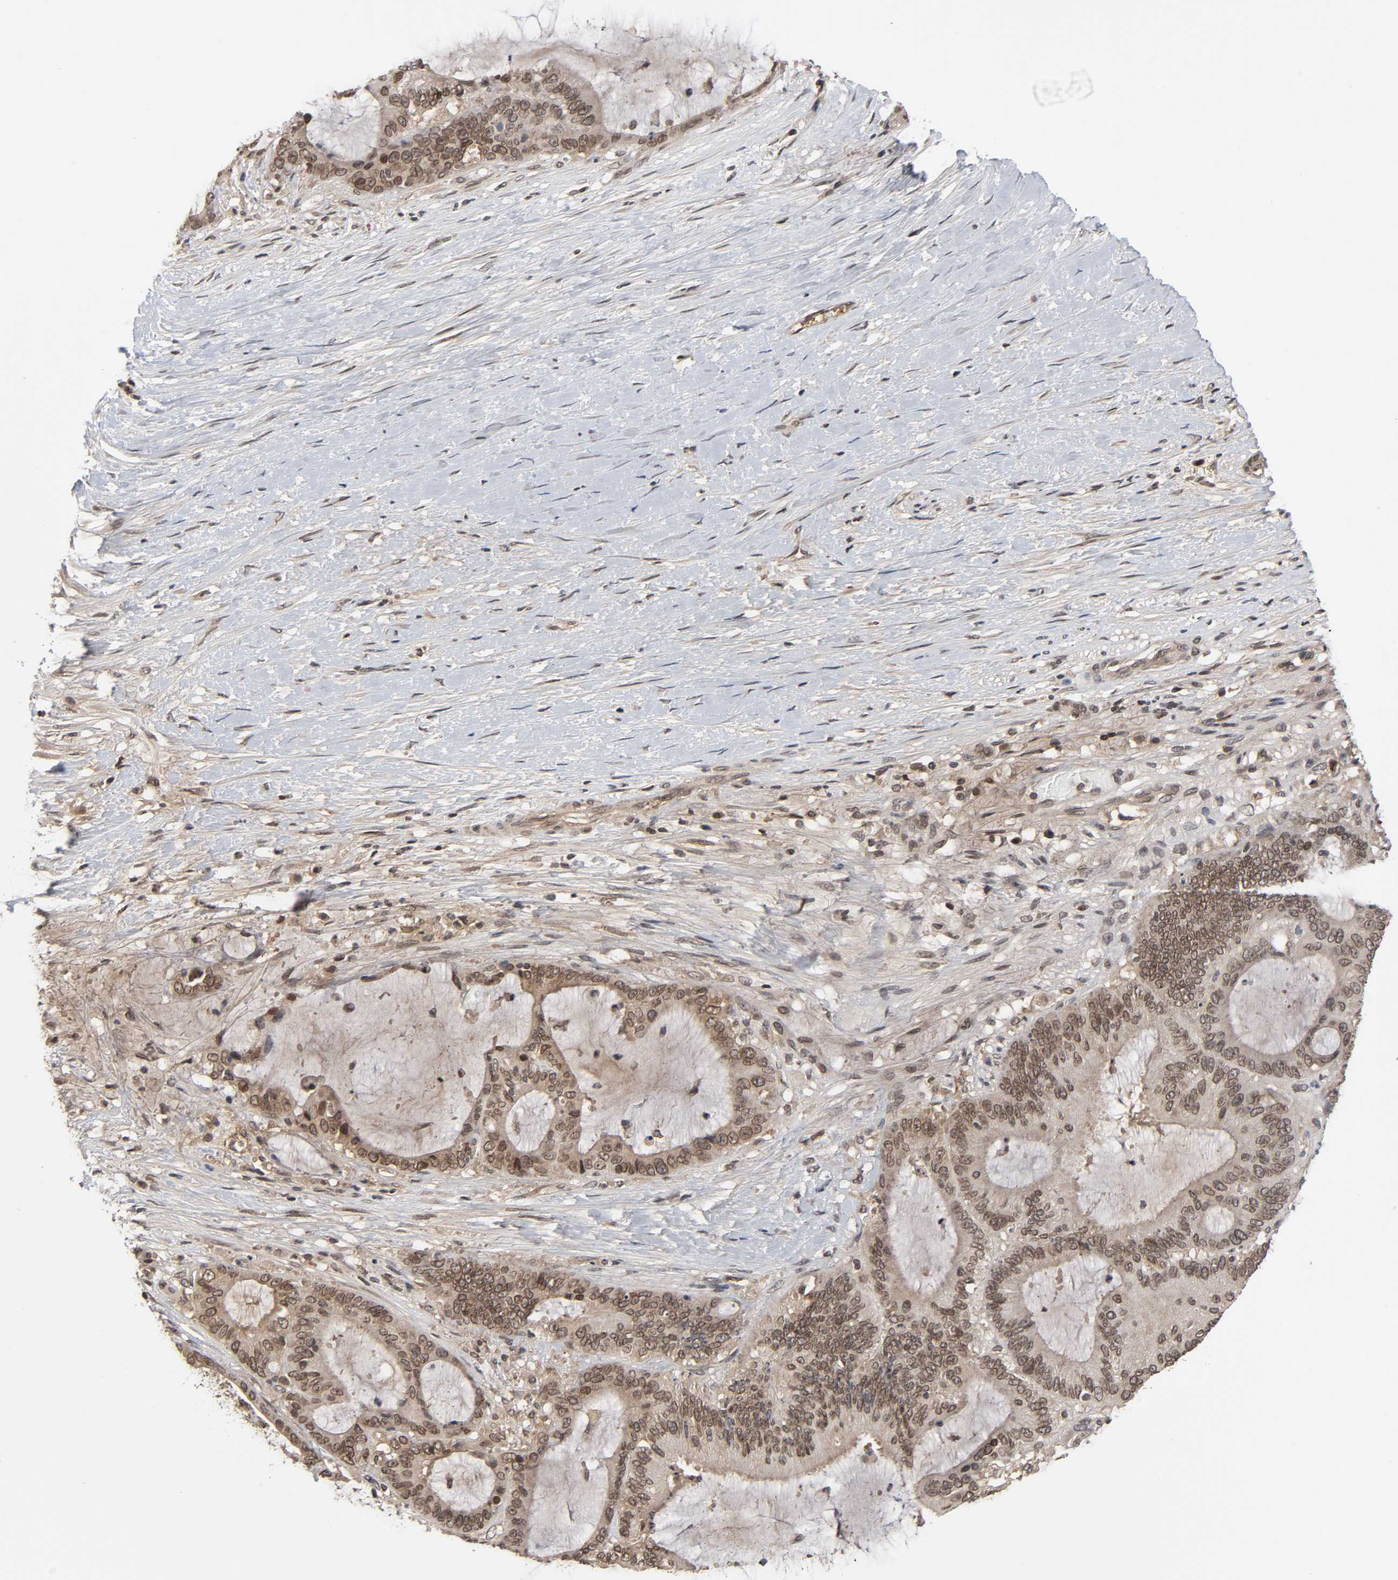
{"staining": {"intensity": "strong", "quantity": ">75%", "location": "cytoplasmic/membranous,nuclear"}, "tissue": "liver cancer", "cell_type": "Tumor cells", "image_type": "cancer", "snomed": [{"axis": "morphology", "description": "Cholangiocarcinoma"}, {"axis": "topography", "description": "Liver"}], "caption": "High-power microscopy captured an immunohistochemistry (IHC) image of cholangiocarcinoma (liver), revealing strong cytoplasmic/membranous and nuclear staining in approximately >75% of tumor cells.", "gene": "CPN2", "patient": {"sex": "female", "age": 73}}